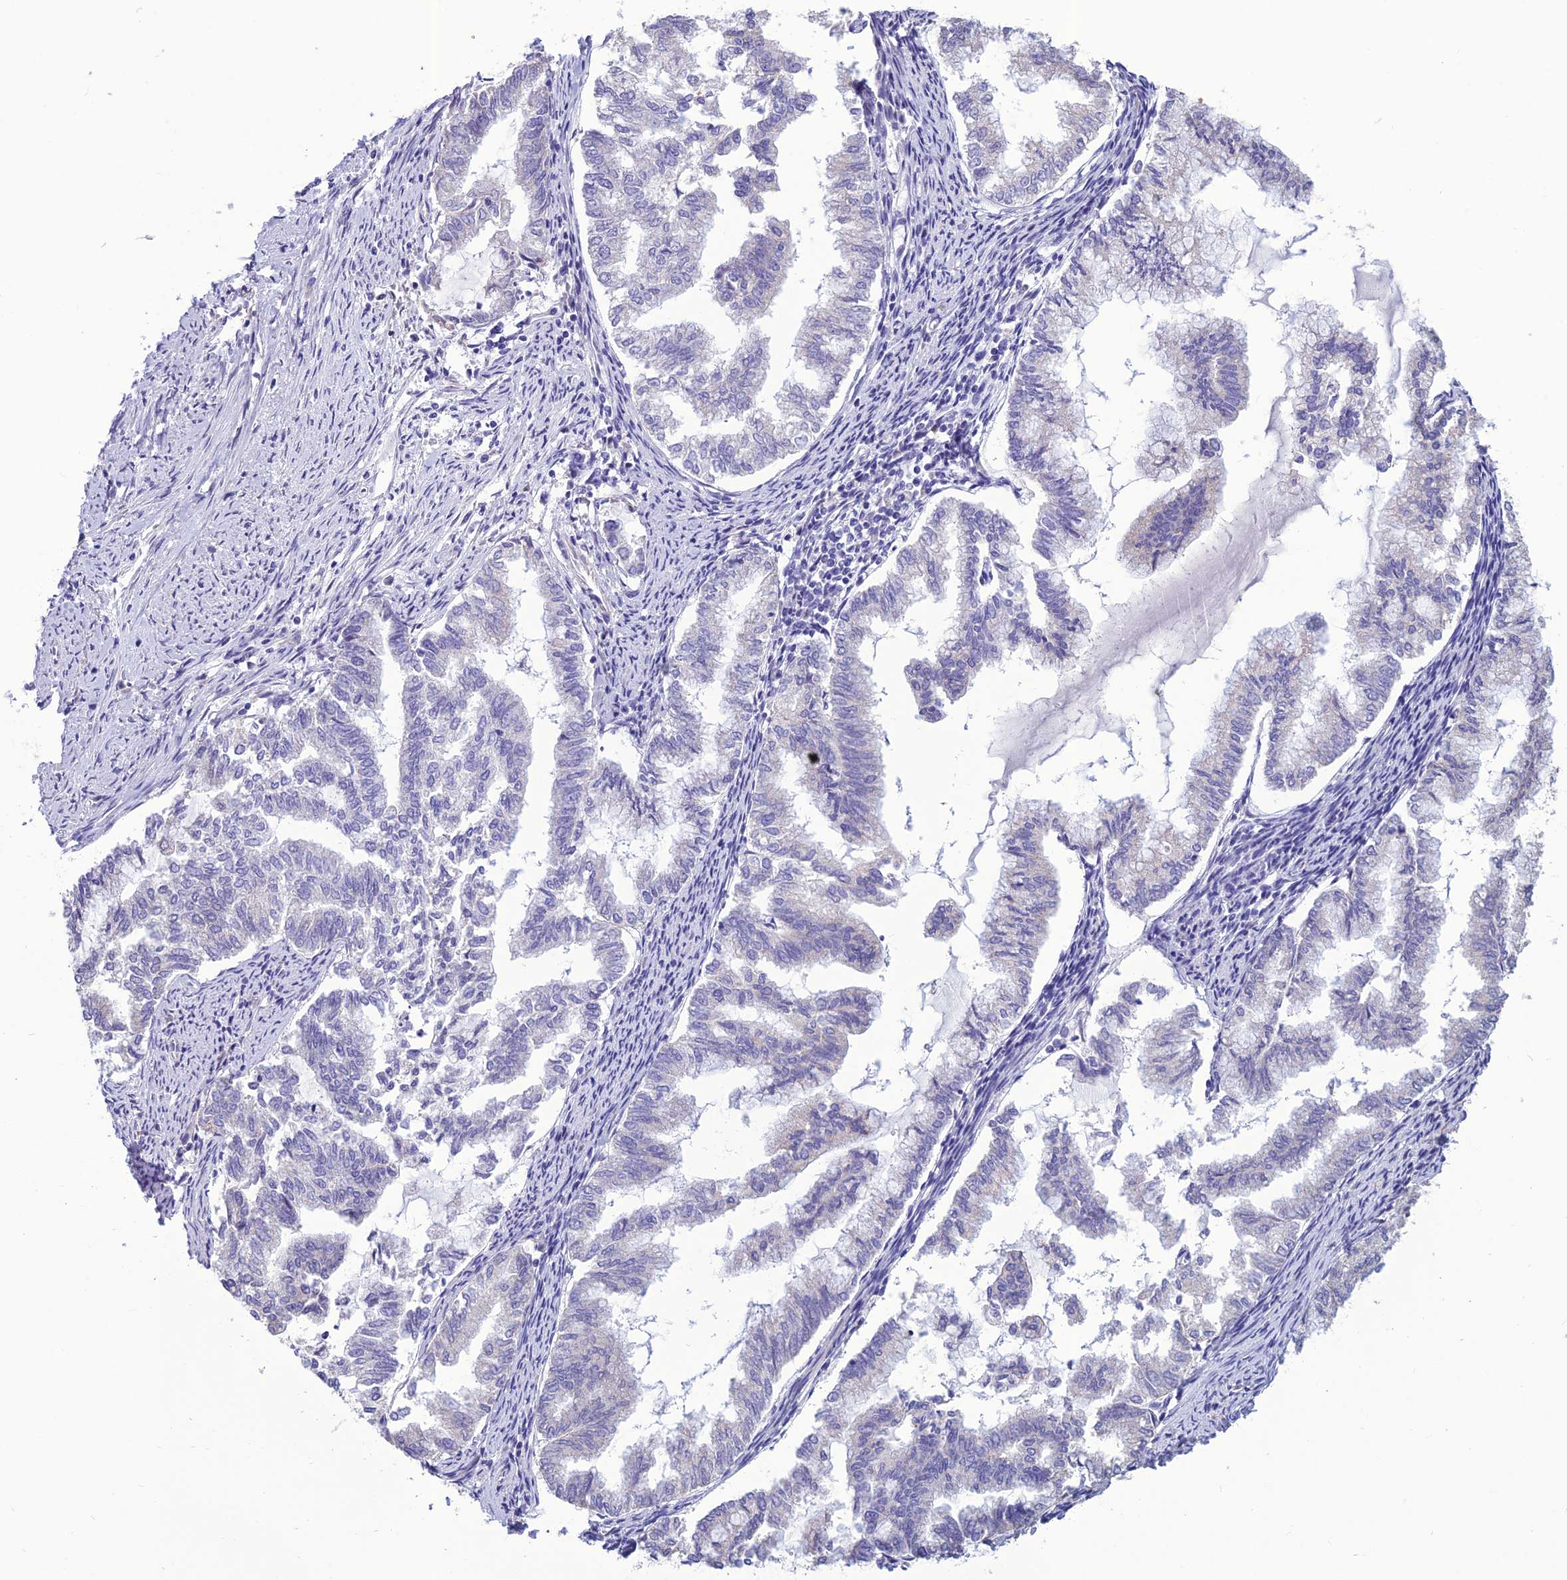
{"staining": {"intensity": "negative", "quantity": "none", "location": "none"}, "tissue": "endometrial cancer", "cell_type": "Tumor cells", "image_type": "cancer", "snomed": [{"axis": "morphology", "description": "Adenocarcinoma, NOS"}, {"axis": "topography", "description": "Endometrium"}], "caption": "This is an immunohistochemistry image of adenocarcinoma (endometrial). There is no positivity in tumor cells.", "gene": "BHMT2", "patient": {"sex": "female", "age": 79}}